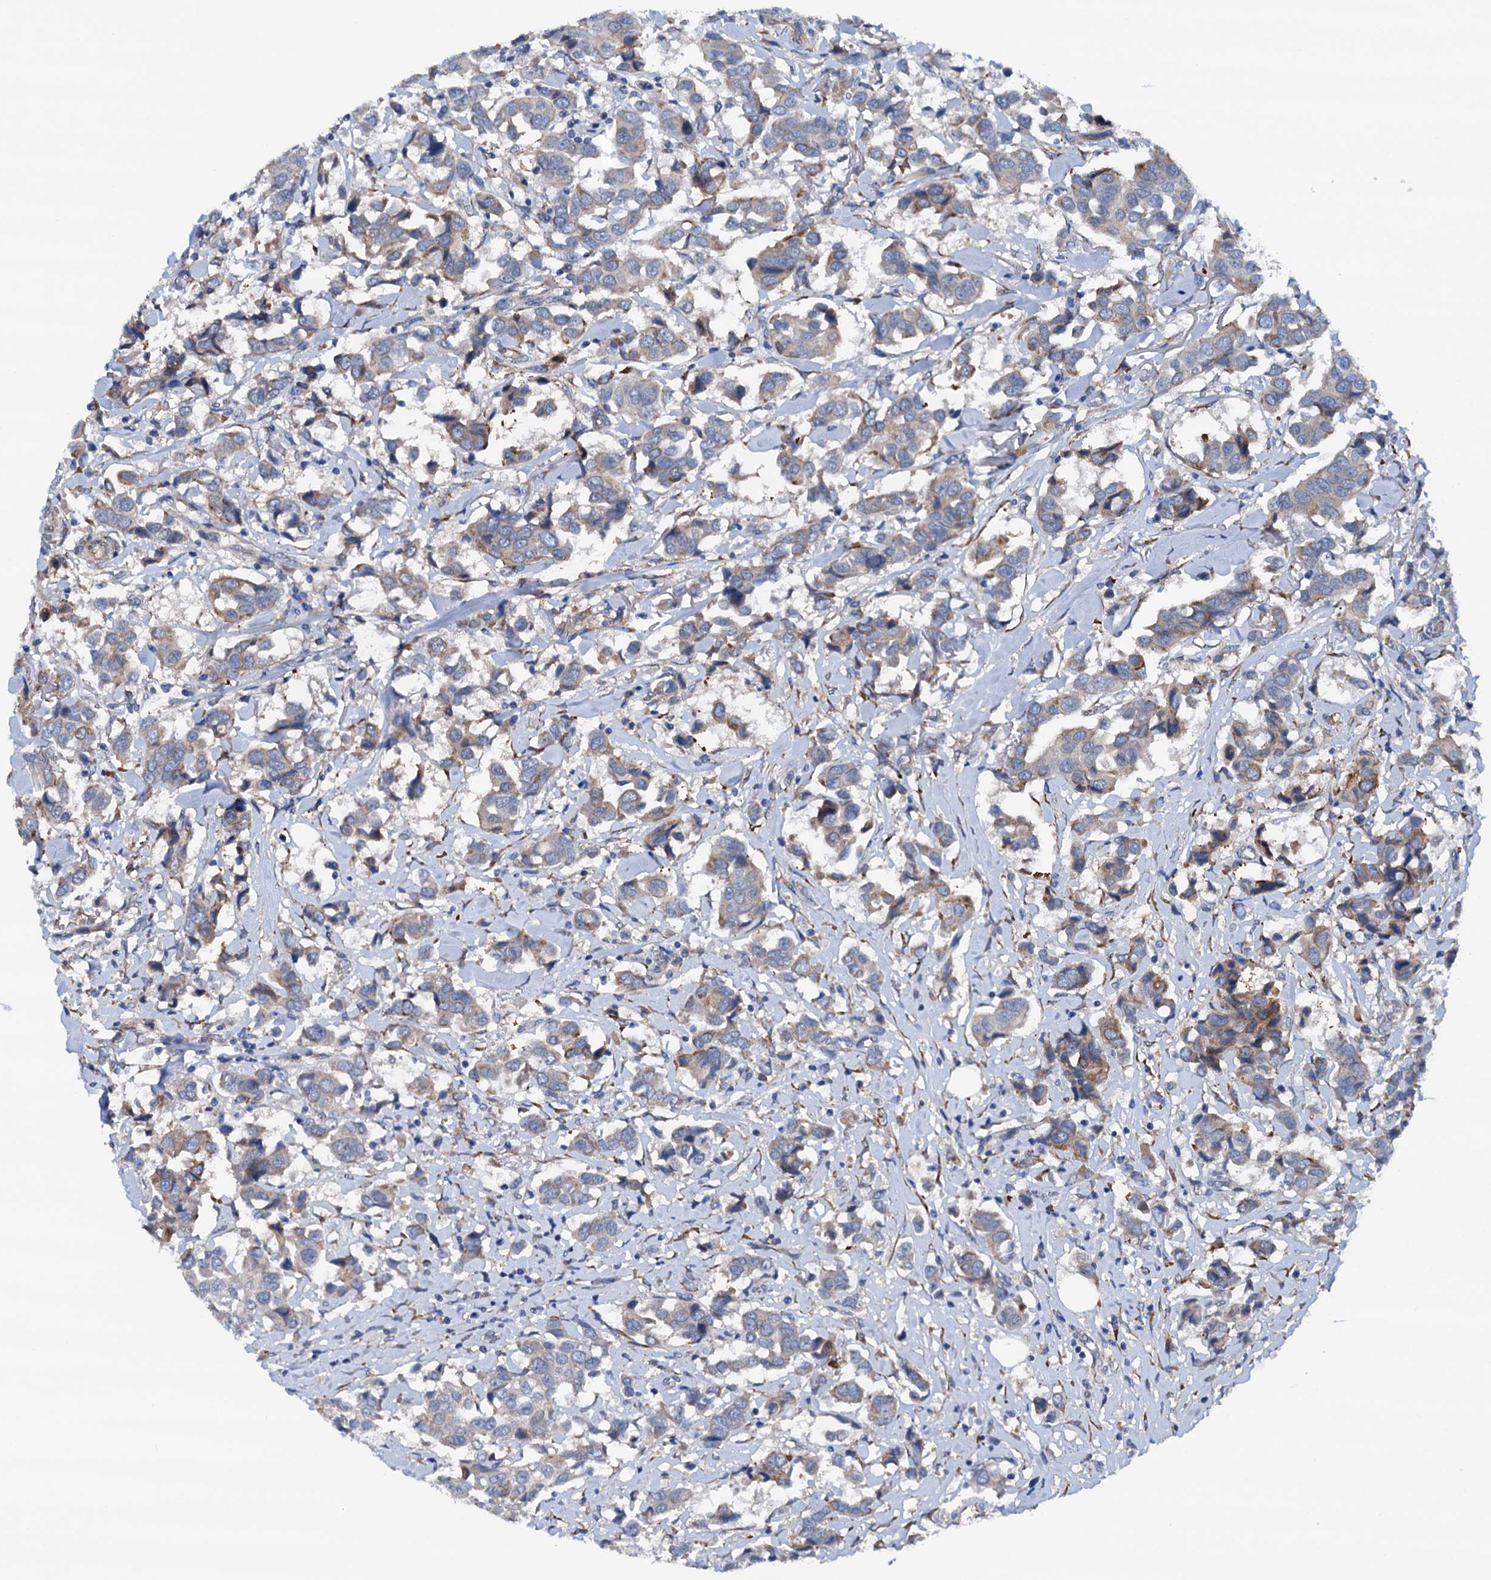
{"staining": {"intensity": "weak", "quantity": "<25%", "location": "cytoplasmic/membranous"}, "tissue": "breast cancer", "cell_type": "Tumor cells", "image_type": "cancer", "snomed": [{"axis": "morphology", "description": "Duct carcinoma"}, {"axis": "topography", "description": "Breast"}], "caption": "IHC photomicrograph of neoplastic tissue: breast cancer (infiltrating ductal carcinoma) stained with DAB reveals no significant protein positivity in tumor cells. The staining was performed using DAB (3,3'-diaminobenzidine) to visualize the protein expression in brown, while the nuclei were stained in blue with hematoxylin (Magnification: 20x).", "gene": "RASSF9", "patient": {"sex": "female", "age": 80}}